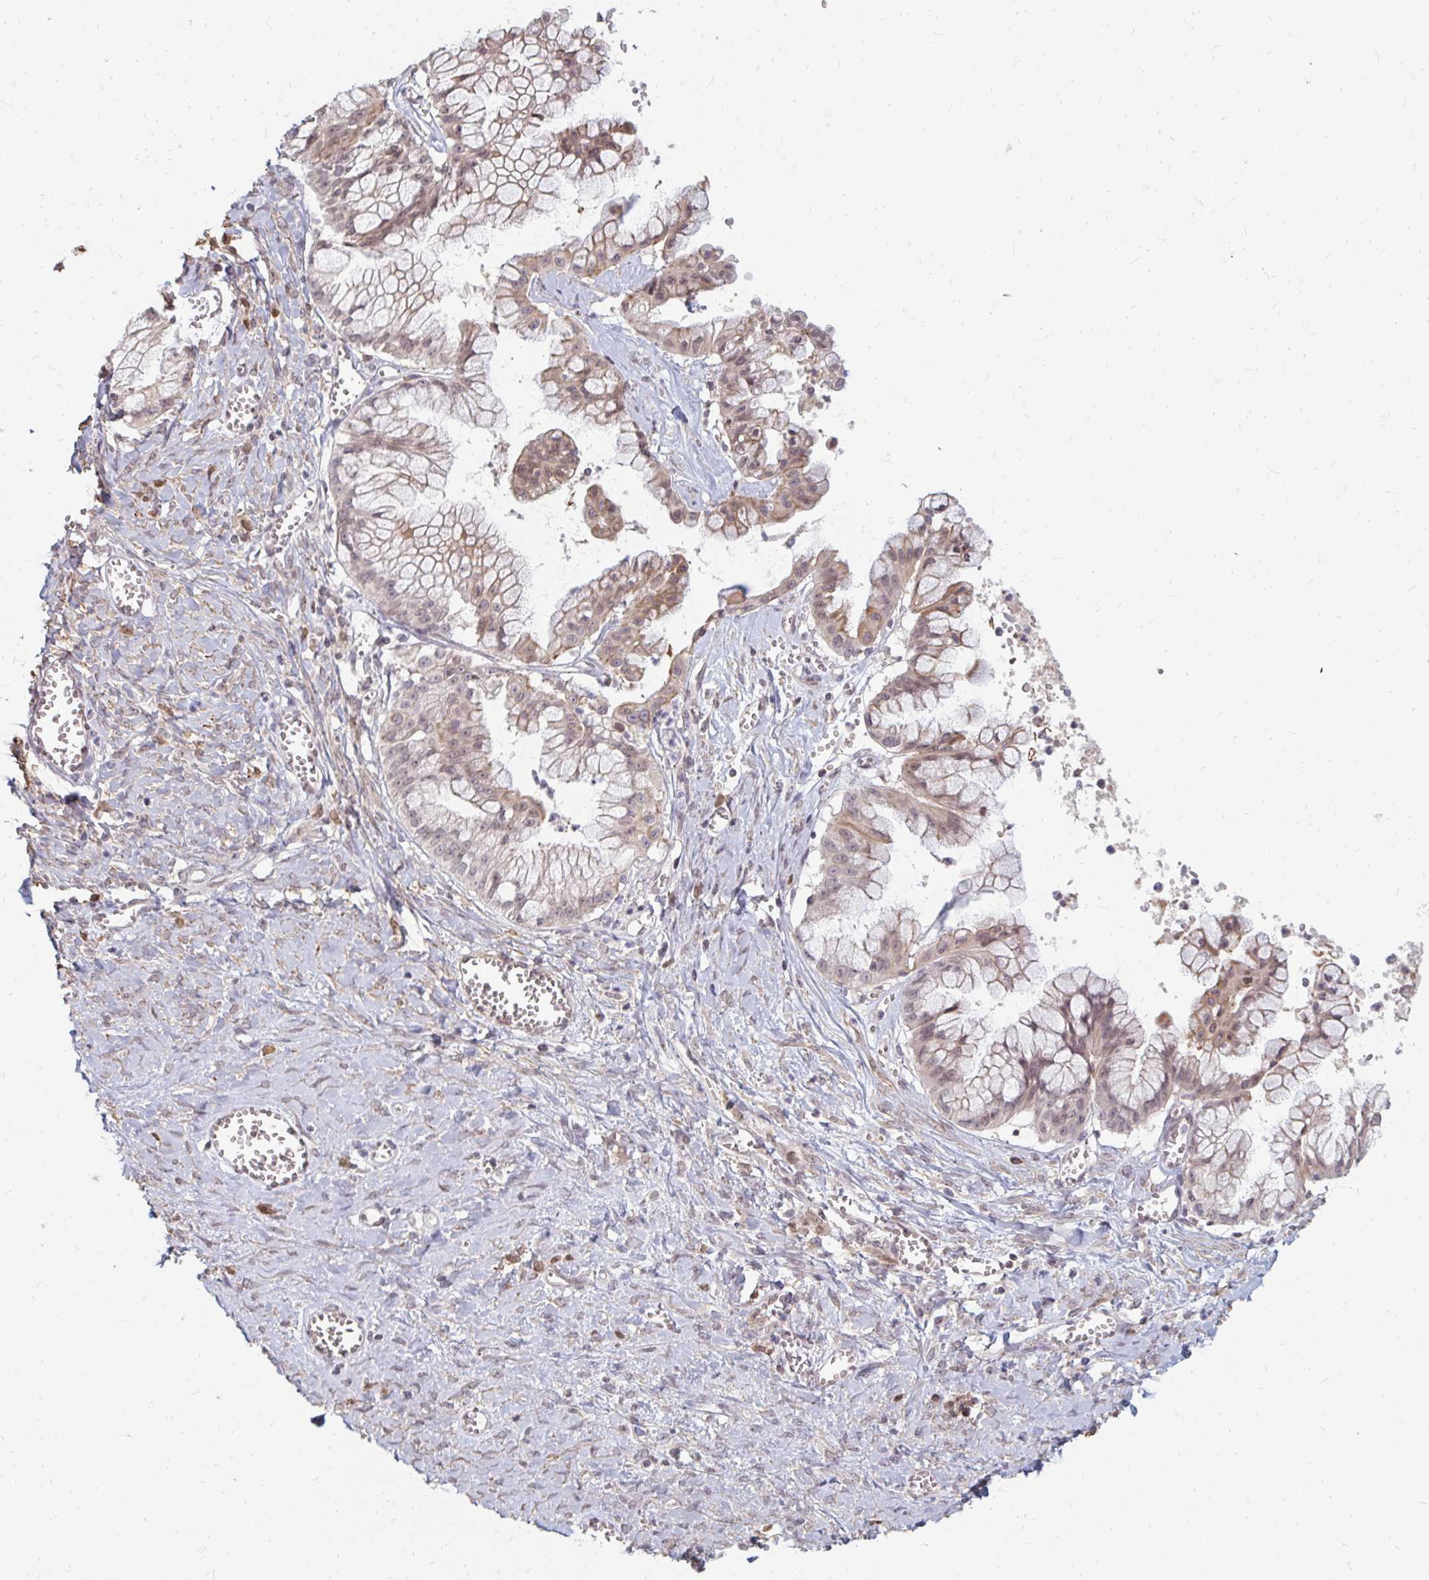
{"staining": {"intensity": "weak", "quantity": "25%-75%", "location": "cytoplasmic/membranous"}, "tissue": "ovarian cancer", "cell_type": "Tumor cells", "image_type": "cancer", "snomed": [{"axis": "morphology", "description": "Cystadenocarcinoma, mucinous, NOS"}, {"axis": "topography", "description": "Ovary"}], "caption": "A low amount of weak cytoplasmic/membranous staining is seen in about 25%-75% of tumor cells in ovarian mucinous cystadenocarcinoma tissue.", "gene": "GPC5", "patient": {"sex": "female", "age": 70}}